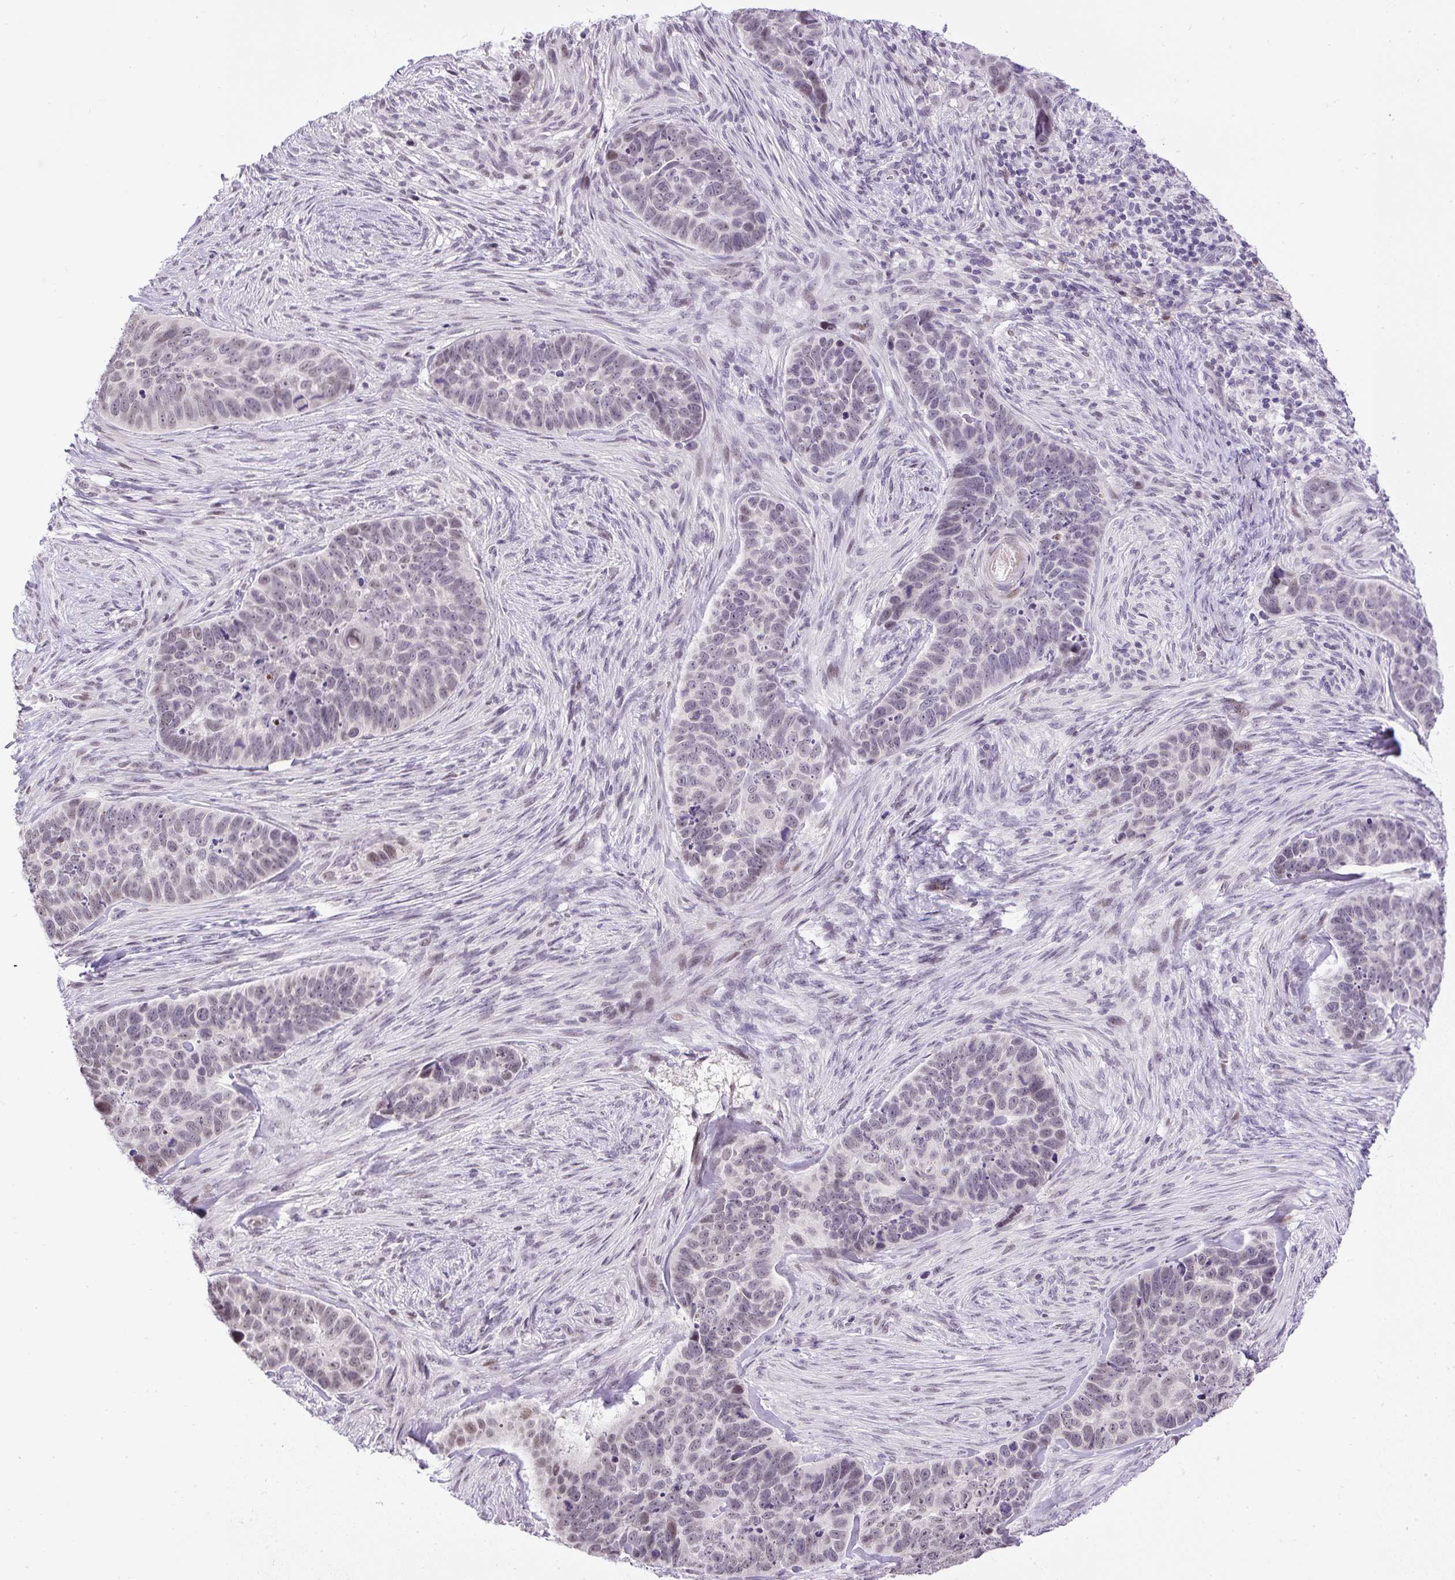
{"staining": {"intensity": "weak", "quantity": "<25%", "location": "nuclear"}, "tissue": "skin cancer", "cell_type": "Tumor cells", "image_type": "cancer", "snomed": [{"axis": "morphology", "description": "Basal cell carcinoma"}, {"axis": "topography", "description": "Skin"}], "caption": "Skin basal cell carcinoma stained for a protein using IHC exhibits no staining tumor cells.", "gene": "WNT10B", "patient": {"sex": "female", "age": 82}}